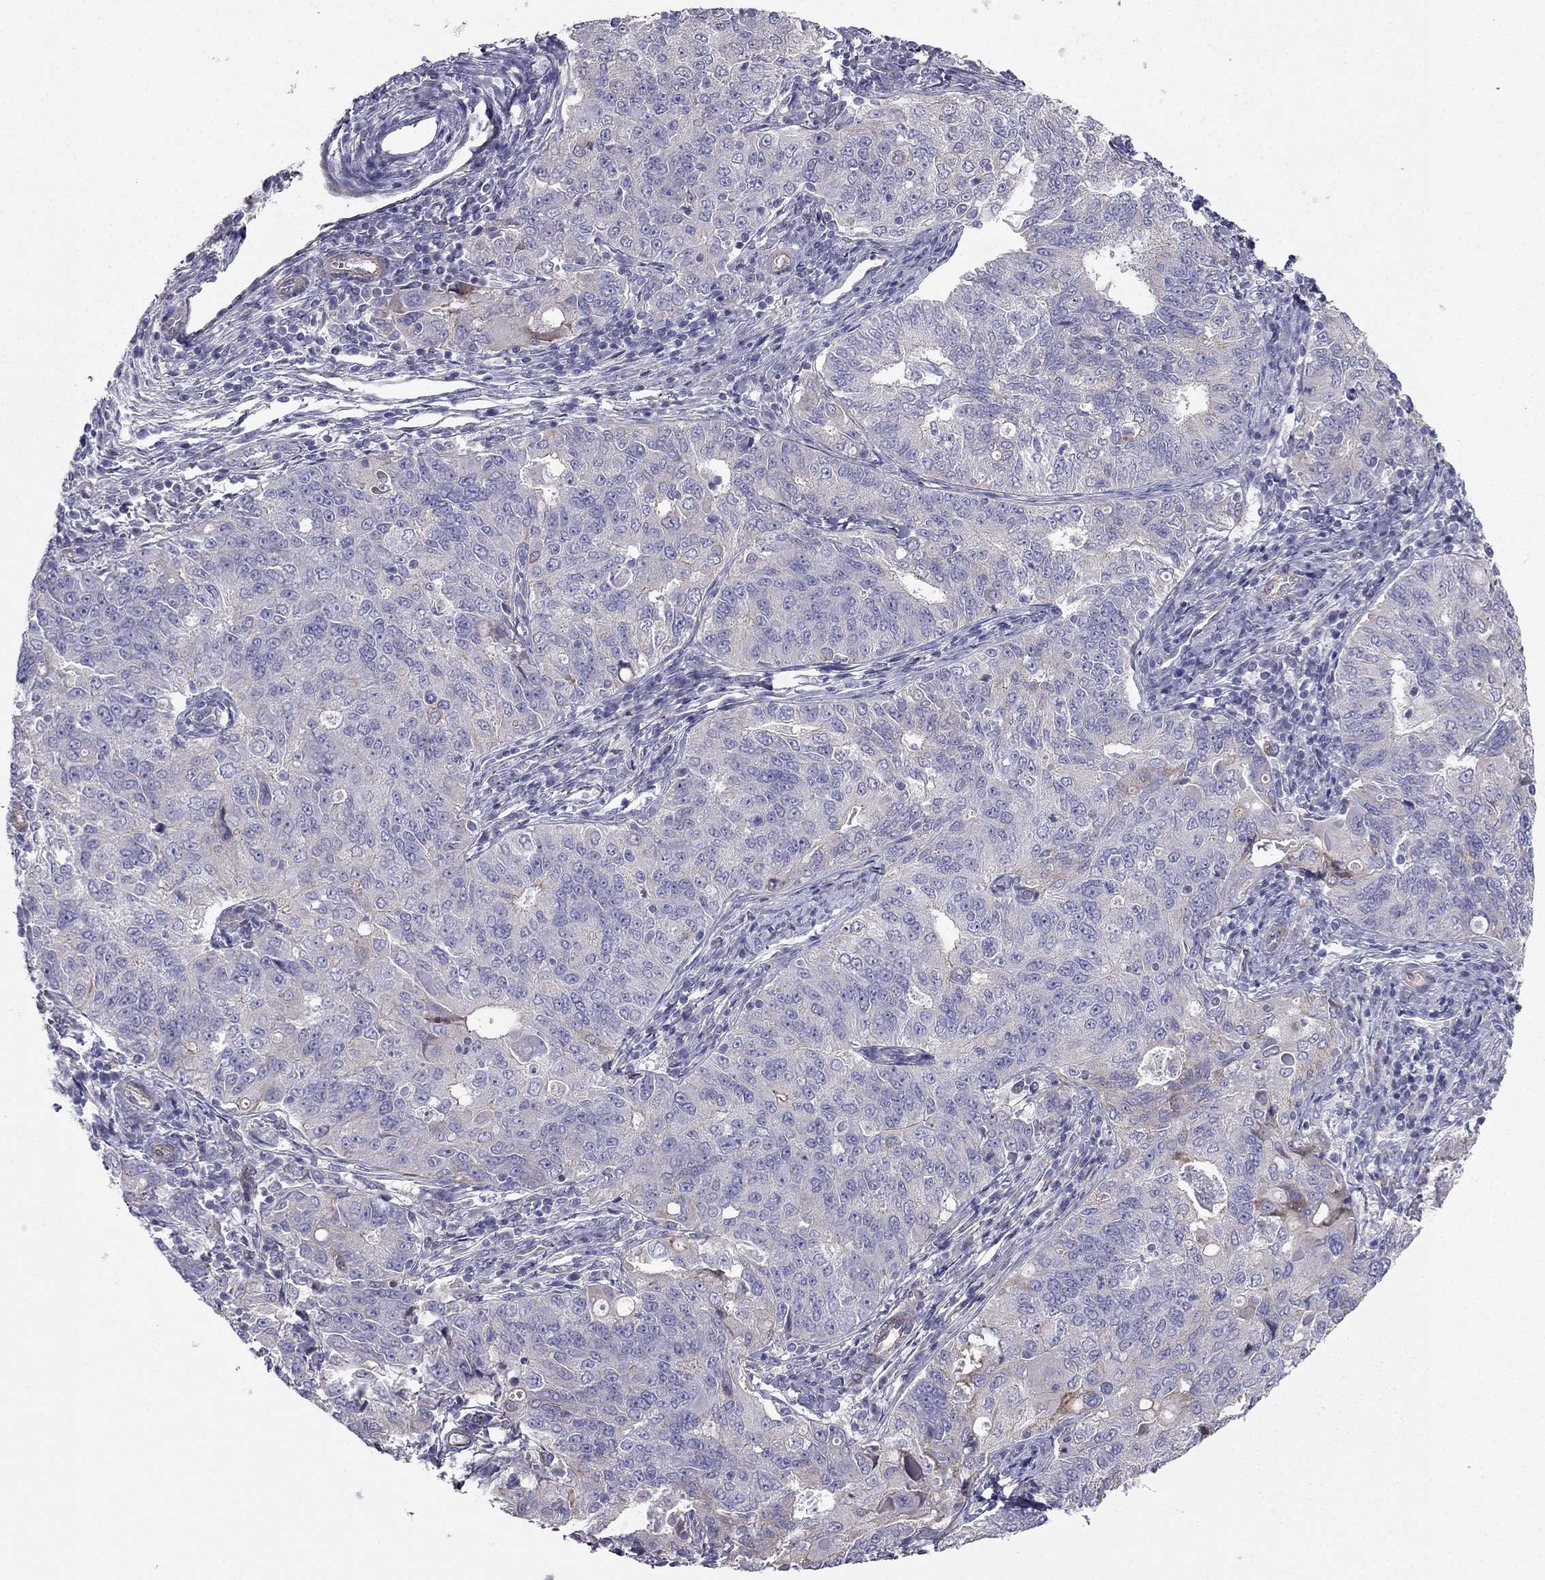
{"staining": {"intensity": "negative", "quantity": "none", "location": "none"}, "tissue": "endometrial cancer", "cell_type": "Tumor cells", "image_type": "cancer", "snomed": [{"axis": "morphology", "description": "Adenocarcinoma, NOS"}, {"axis": "topography", "description": "Endometrium"}], "caption": "High power microscopy histopathology image of an immunohistochemistry (IHC) photomicrograph of endometrial cancer (adenocarcinoma), revealing no significant positivity in tumor cells.", "gene": "ENOX1", "patient": {"sex": "female", "age": 43}}